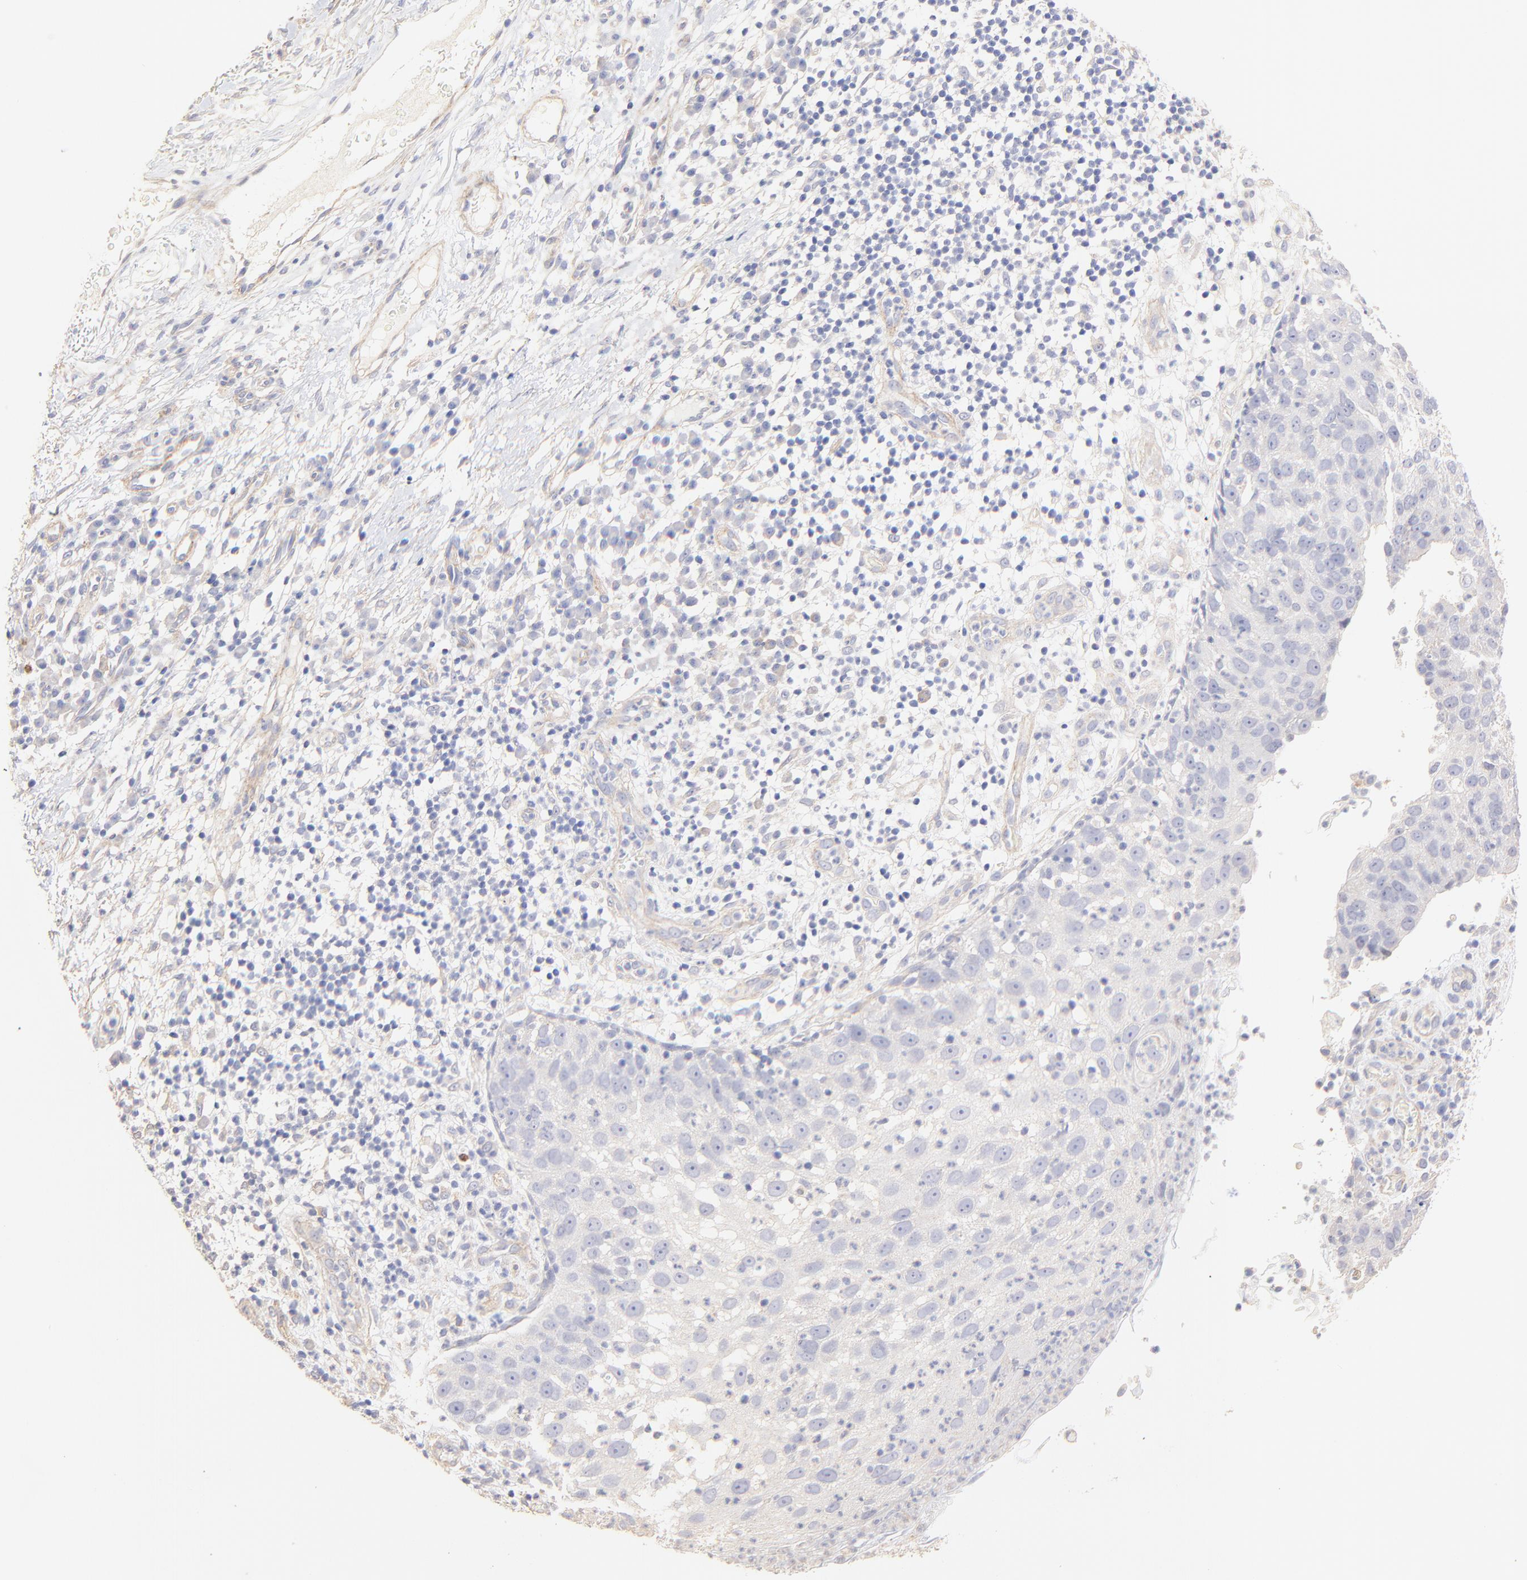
{"staining": {"intensity": "negative", "quantity": "none", "location": "none"}, "tissue": "skin cancer", "cell_type": "Tumor cells", "image_type": "cancer", "snomed": [{"axis": "morphology", "description": "Squamous cell carcinoma, NOS"}, {"axis": "topography", "description": "Skin"}], "caption": "Squamous cell carcinoma (skin) was stained to show a protein in brown. There is no significant expression in tumor cells.", "gene": "ACTRT1", "patient": {"sex": "male", "age": 87}}